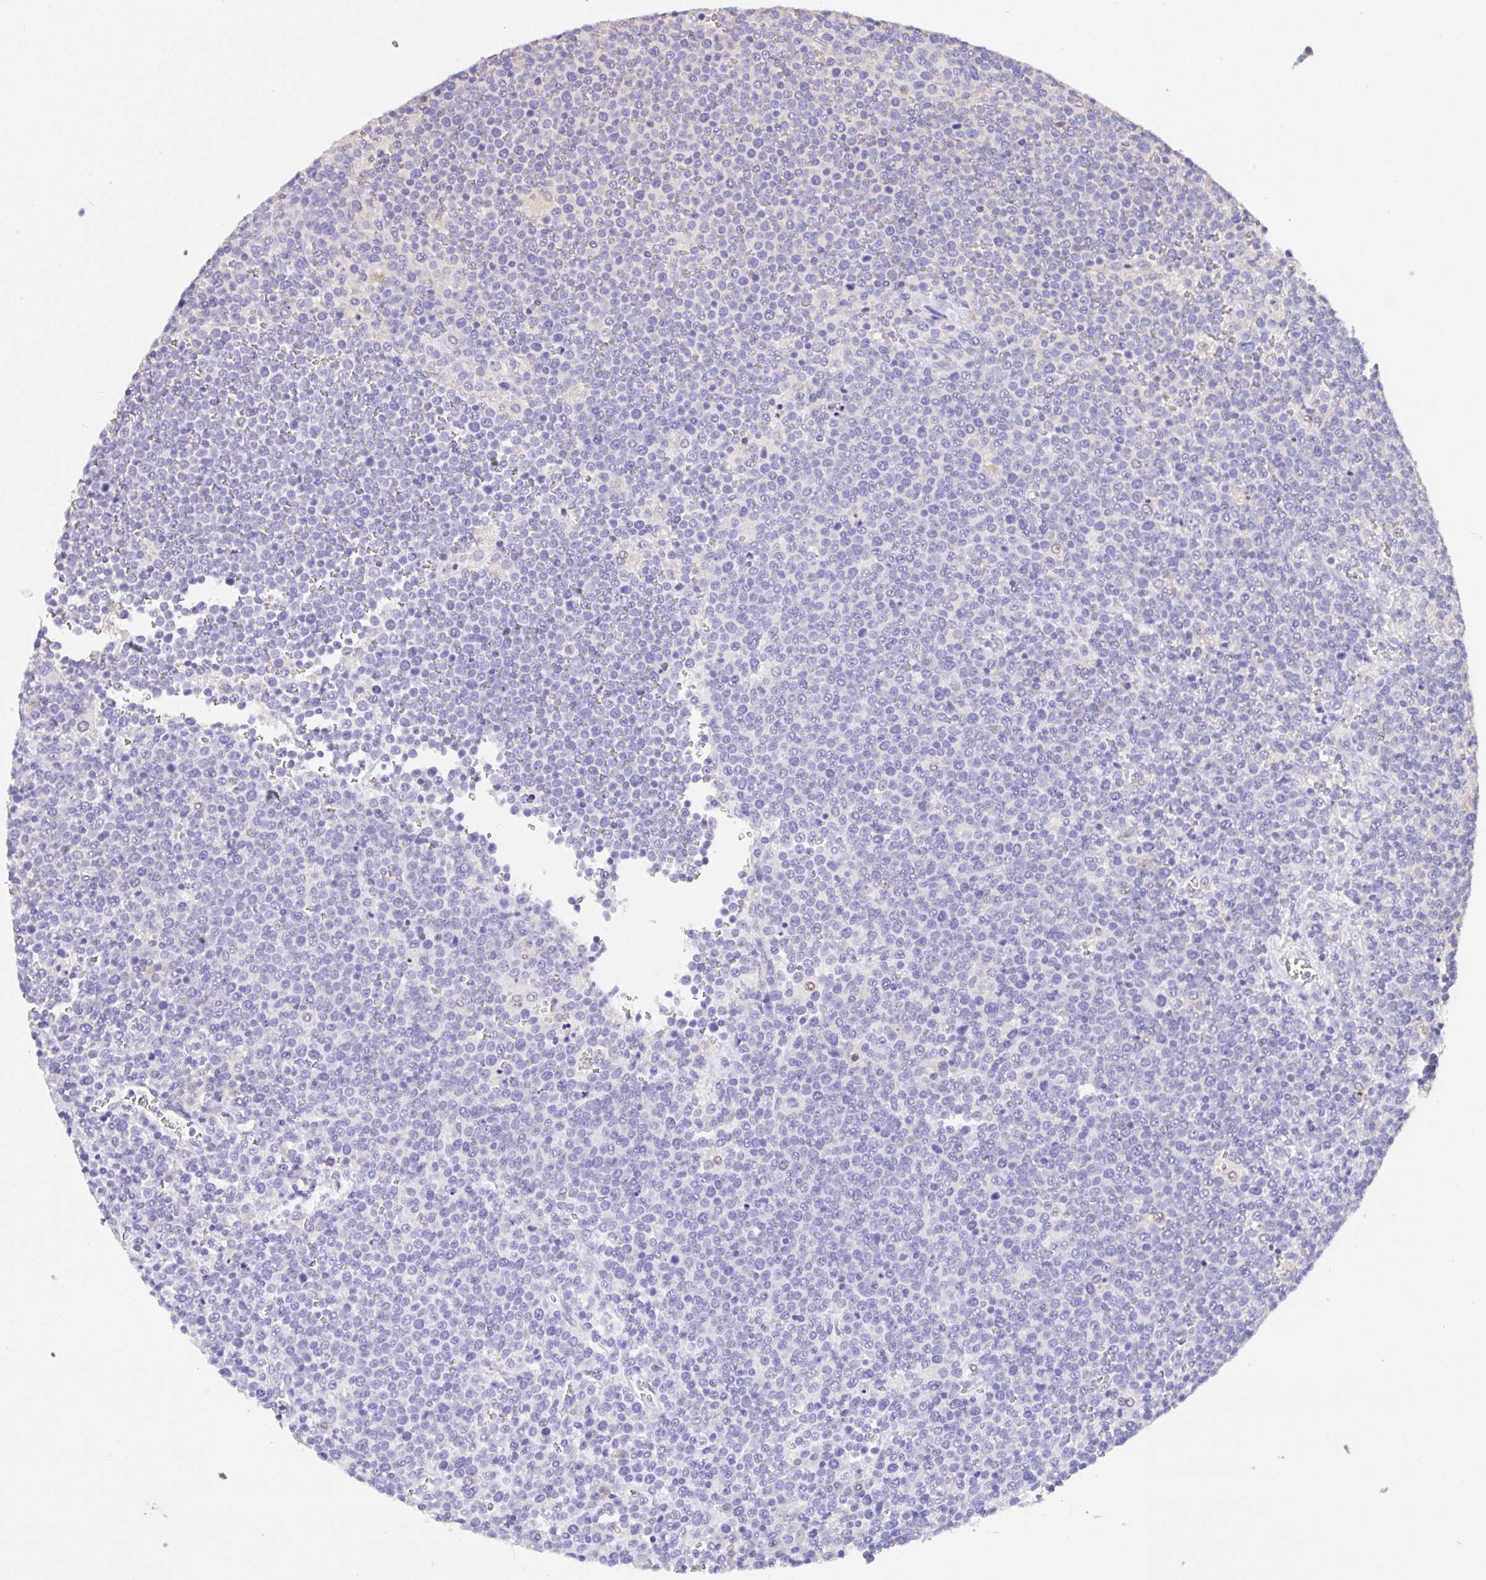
{"staining": {"intensity": "negative", "quantity": "none", "location": "none"}, "tissue": "lymphoma", "cell_type": "Tumor cells", "image_type": "cancer", "snomed": [{"axis": "morphology", "description": "Malignant lymphoma, non-Hodgkin's type, High grade"}, {"axis": "topography", "description": "Lymph node"}], "caption": "This is an IHC image of human lymphoma. There is no staining in tumor cells.", "gene": "CA10", "patient": {"sex": "male", "age": 61}}